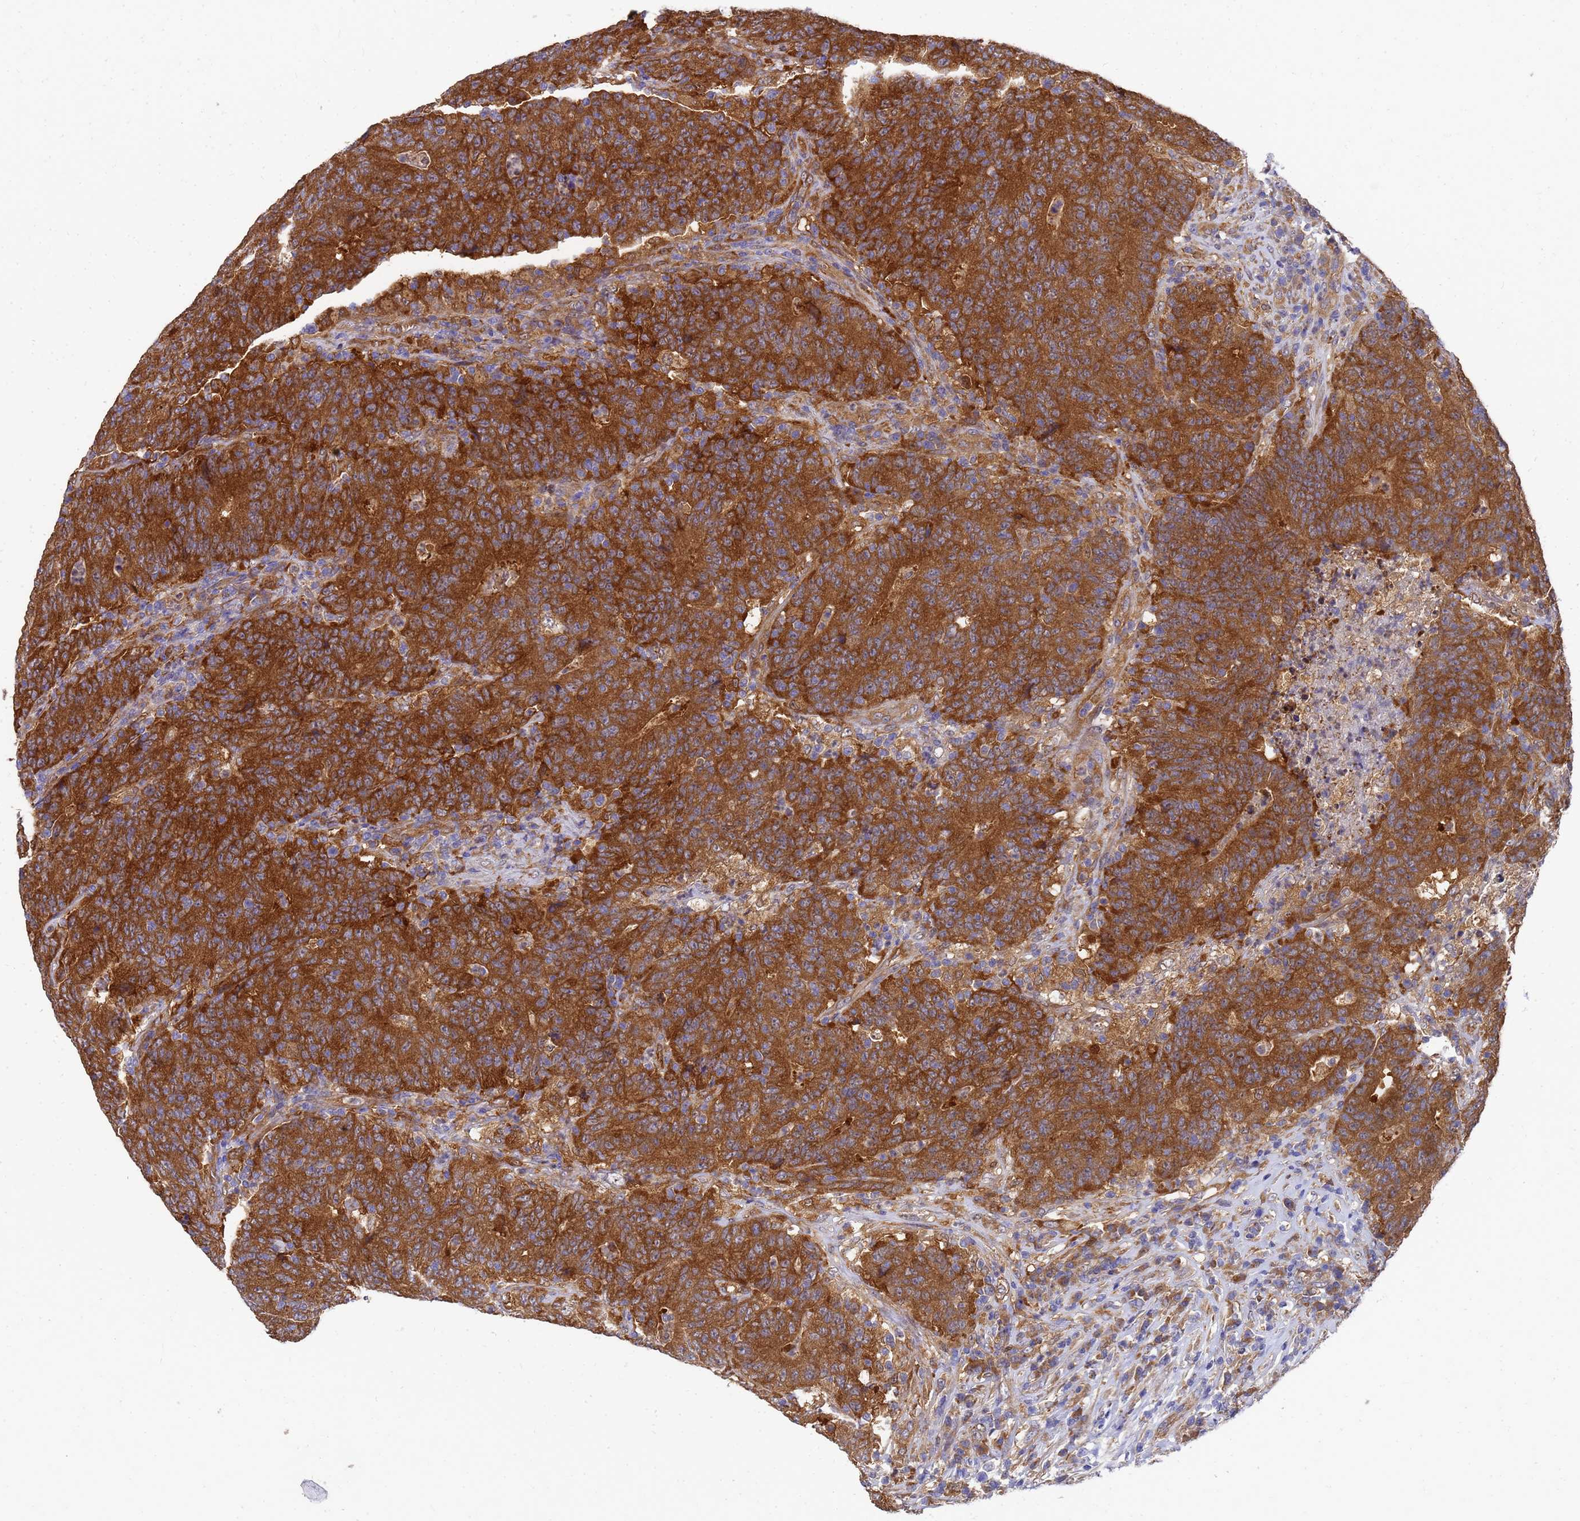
{"staining": {"intensity": "strong", "quantity": ">75%", "location": "cytoplasmic/membranous"}, "tissue": "colorectal cancer", "cell_type": "Tumor cells", "image_type": "cancer", "snomed": [{"axis": "morphology", "description": "Adenocarcinoma, NOS"}, {"axis": "topography", "description": "Colon"}], "caption": "An image of human colorectal cancer (adenocarcinoma) stained for a protein exhibits strong cytoplasmic/membranous brown staining in tumor cells.", "gene": "SLC35E2B", "patient": {"sex": "female", "age": 75}}